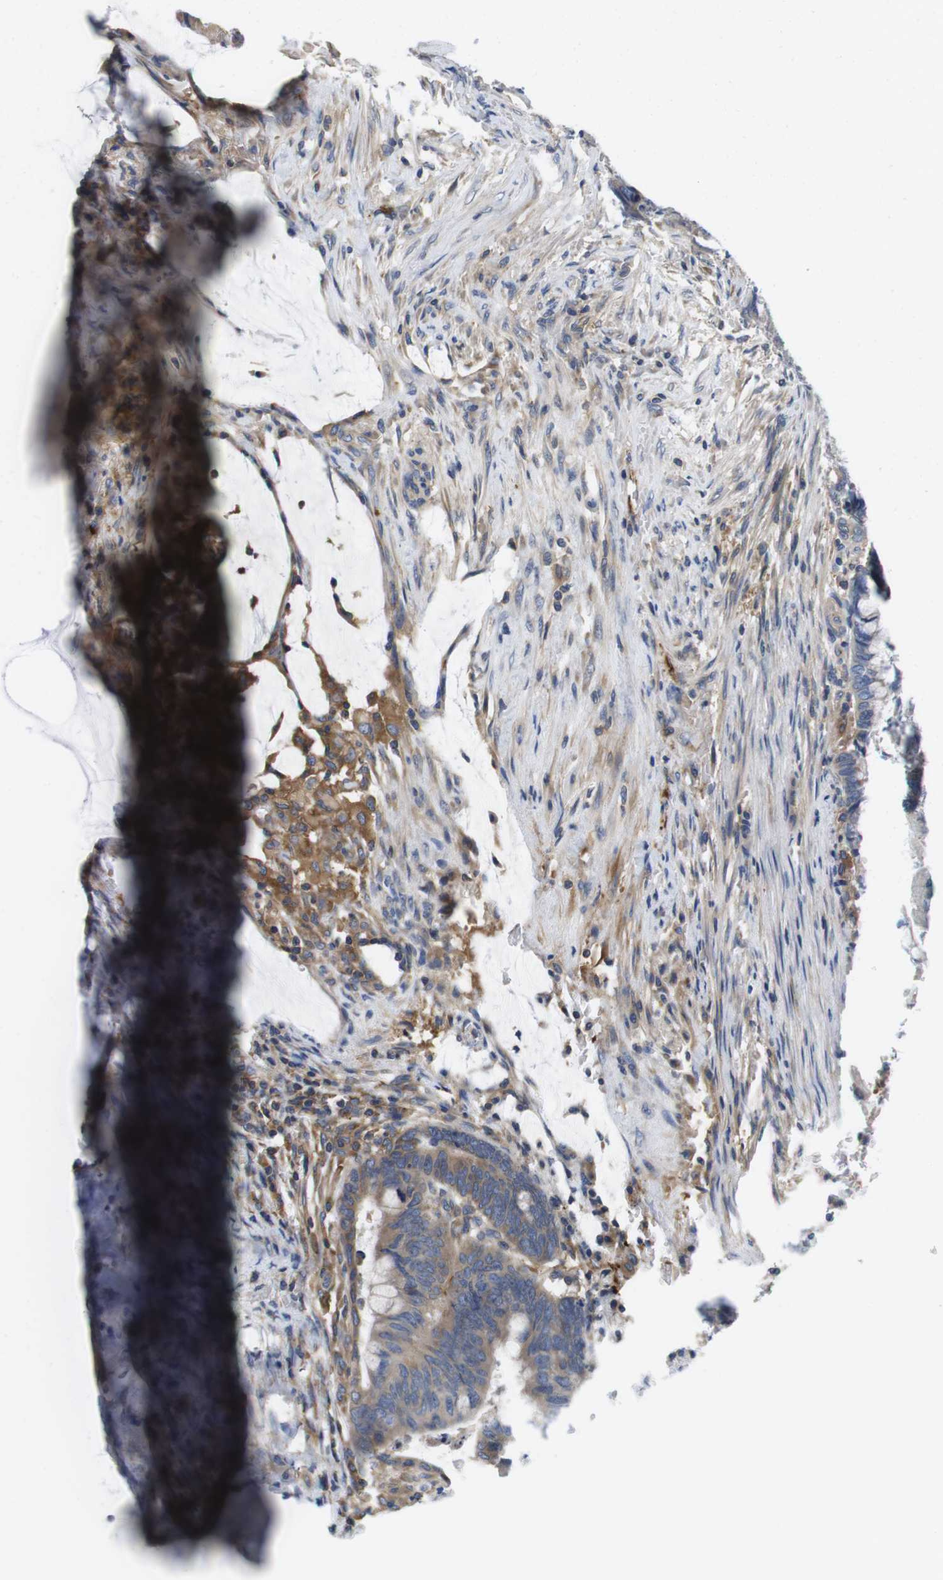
{"staining": {"intensity": "moderate", "quantity": ">75%", "location": "cytoplasmic/membranous"}, "tissue": "colorectal cancer", "cell_type": "Tumor cells", "image_type": "cancer", "snomed": [{"axis": "morphology", "description": "Normal tissue, NOS"}, {"axis": "morphology", "description": "Adenocarcinoma, NOS"}, {"axis": "topography", "description": "Rectum"}, {"axis": "topography", "description": "Peripheral nerve tissue"}], "caption": "Adenocarcinoma (colorectal) stained with immunohistochemistry (IHC) reveals moderate cytoplasmic/membranous expression in about >75% of tumor cells.", "gene": "HERPUD2", "patient": {"sex": "male", "age": 92}}